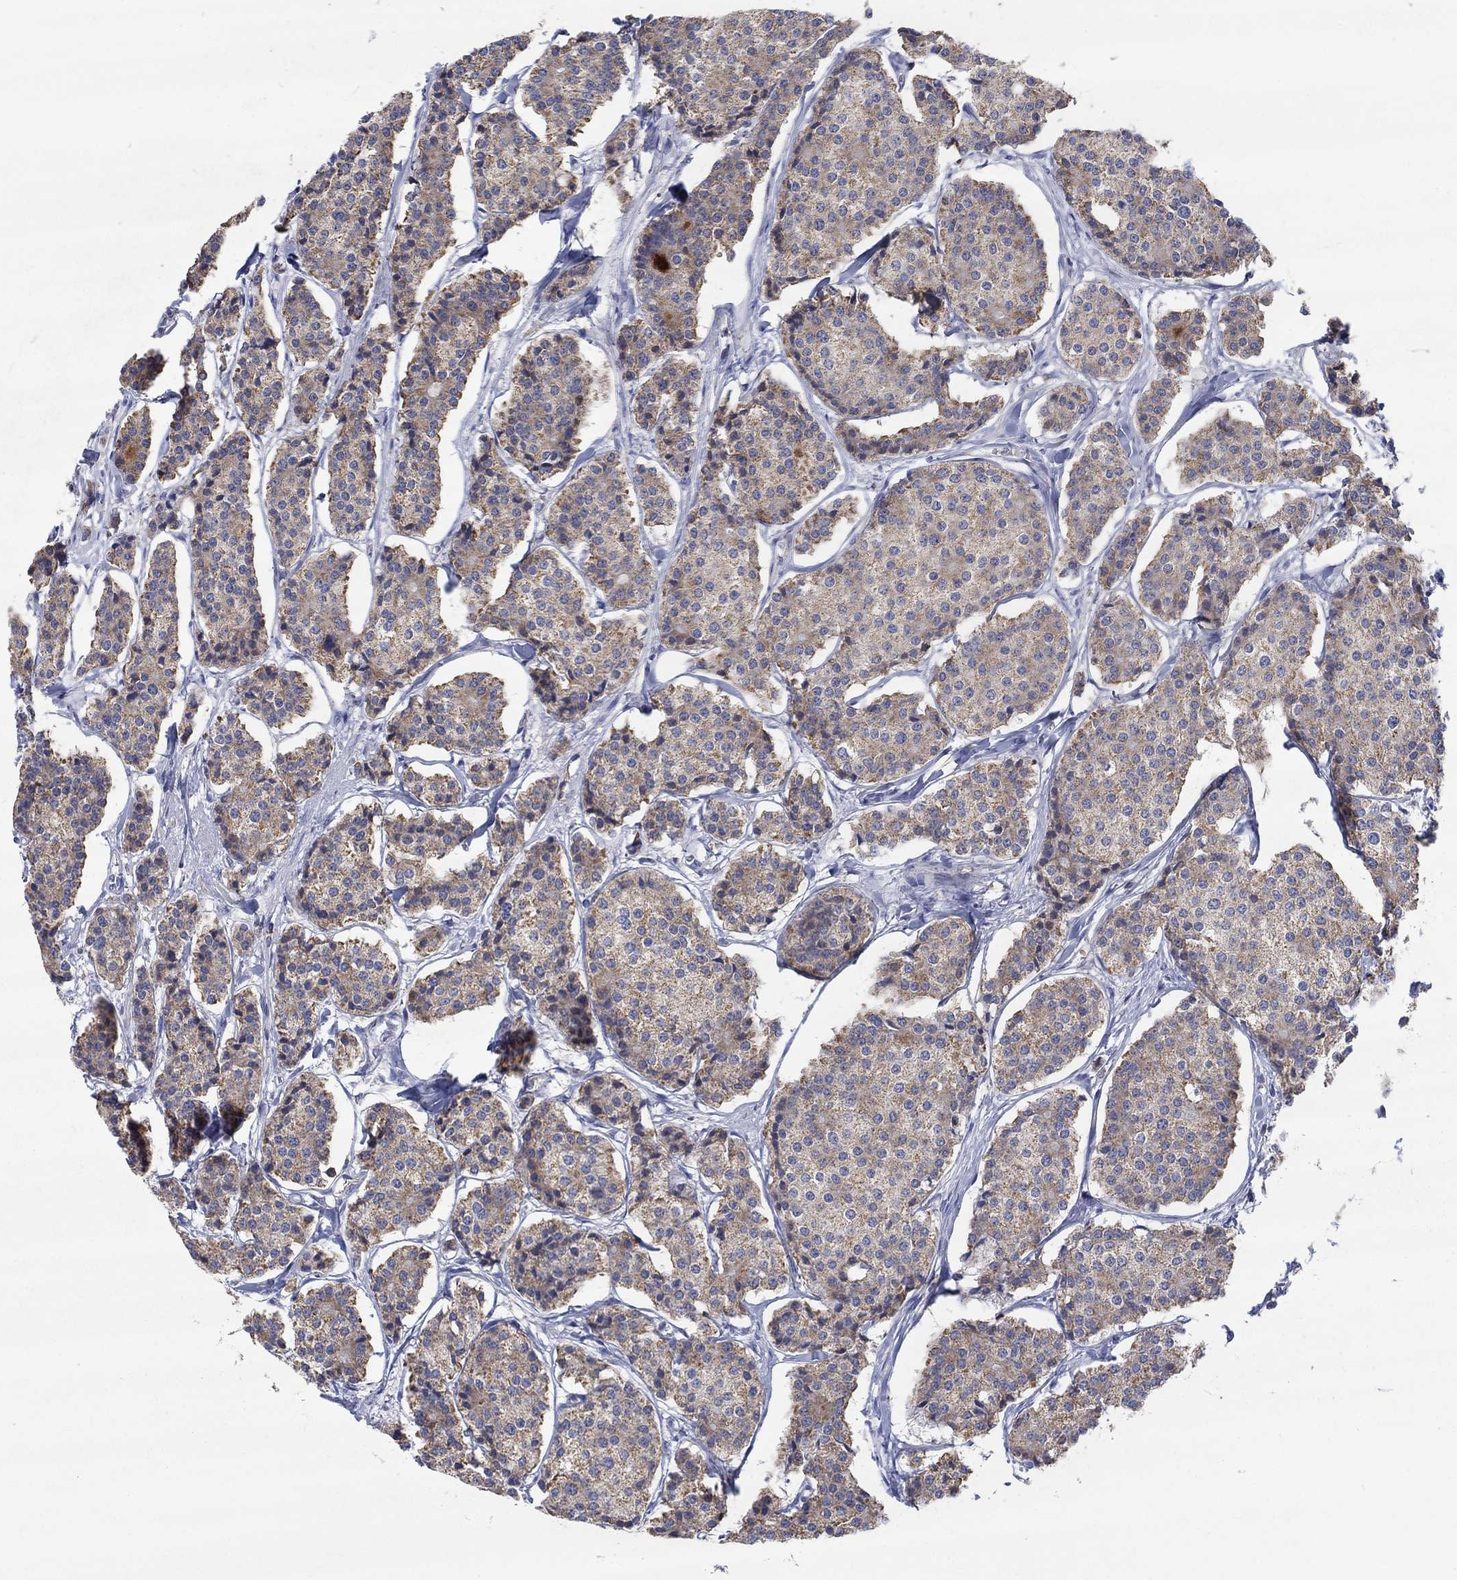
{"staining": {"intensity": "moderate", "quantity": "25%-75%", "location": "cytoplasmic/membranous"}, "tissue": "carcinoid", "cell_type": "Tumor cells", "image_type": "cancer", "snomed": [{"axis": "morphology", "description": "Carcinoid, malignant, NOS"}, {"axis": "topography", "description": "Small intestine"}], "caption": "Moderate cytoplasmic/membranous expression is identified in about 25%-75% of tumor cells in carcinoid.", "gene": "C9orf85", "patient": {"sex": "female", "age": 65}}